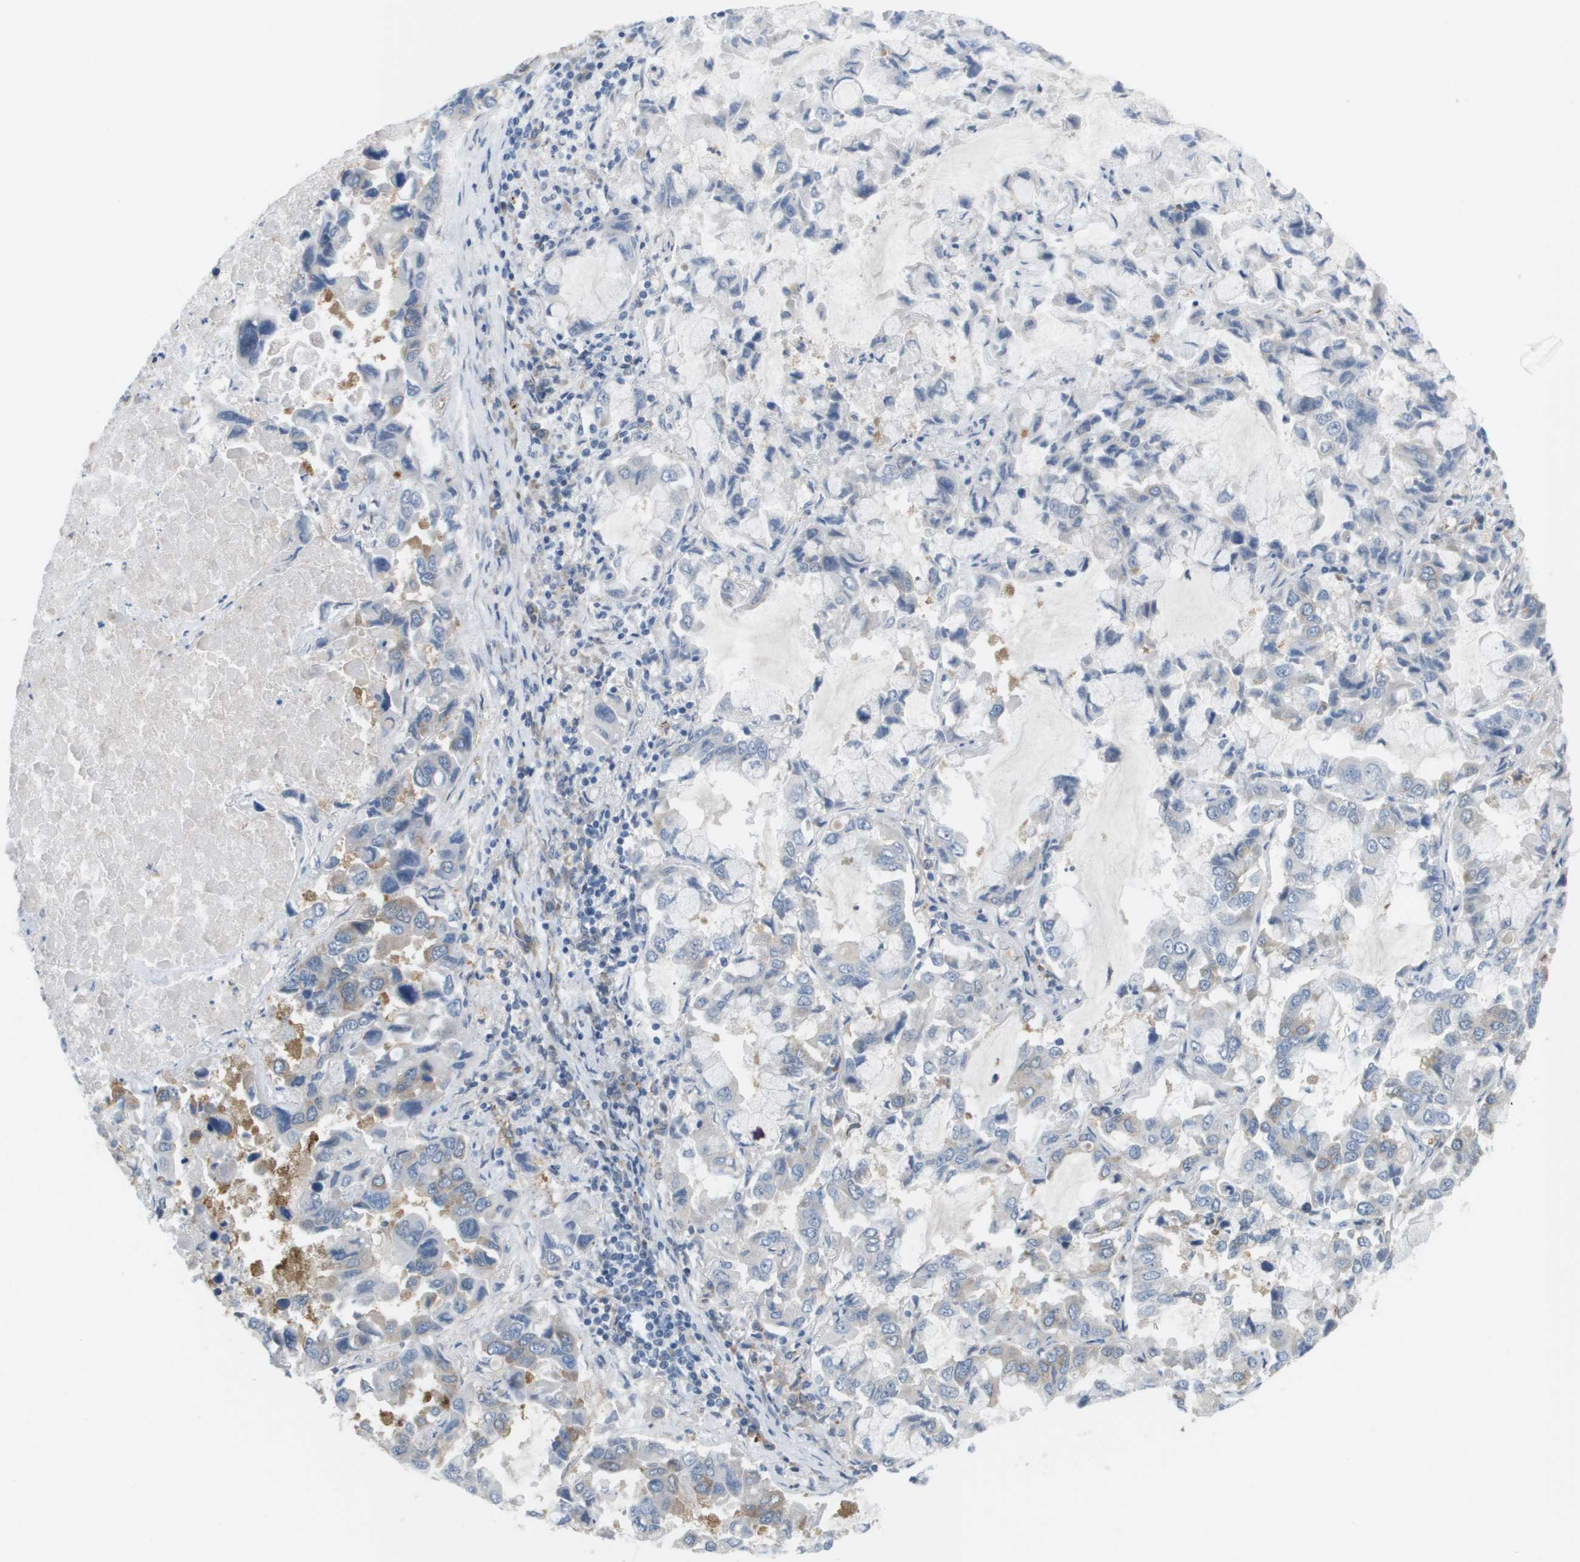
{"staining": {"intensity": "weak", "quantity": "<25%", "location": "cytoplasmic/membranous"}, "tissue": "lung cancer", "cell_type": "Tumor cells", "image_type": "cancer", "snomed": [{"axis": "morphology", "description": "Adenocarcinoma, NOS"}, {"axis": "topography", "description": "Lung"}], "caption": "Immunohistochemical staining of lung adenocarcinoma demonstrates no significant staining in tumor cells.", "gene": "MARCHF8", "patient": {"sex": "male", "age": 64}}